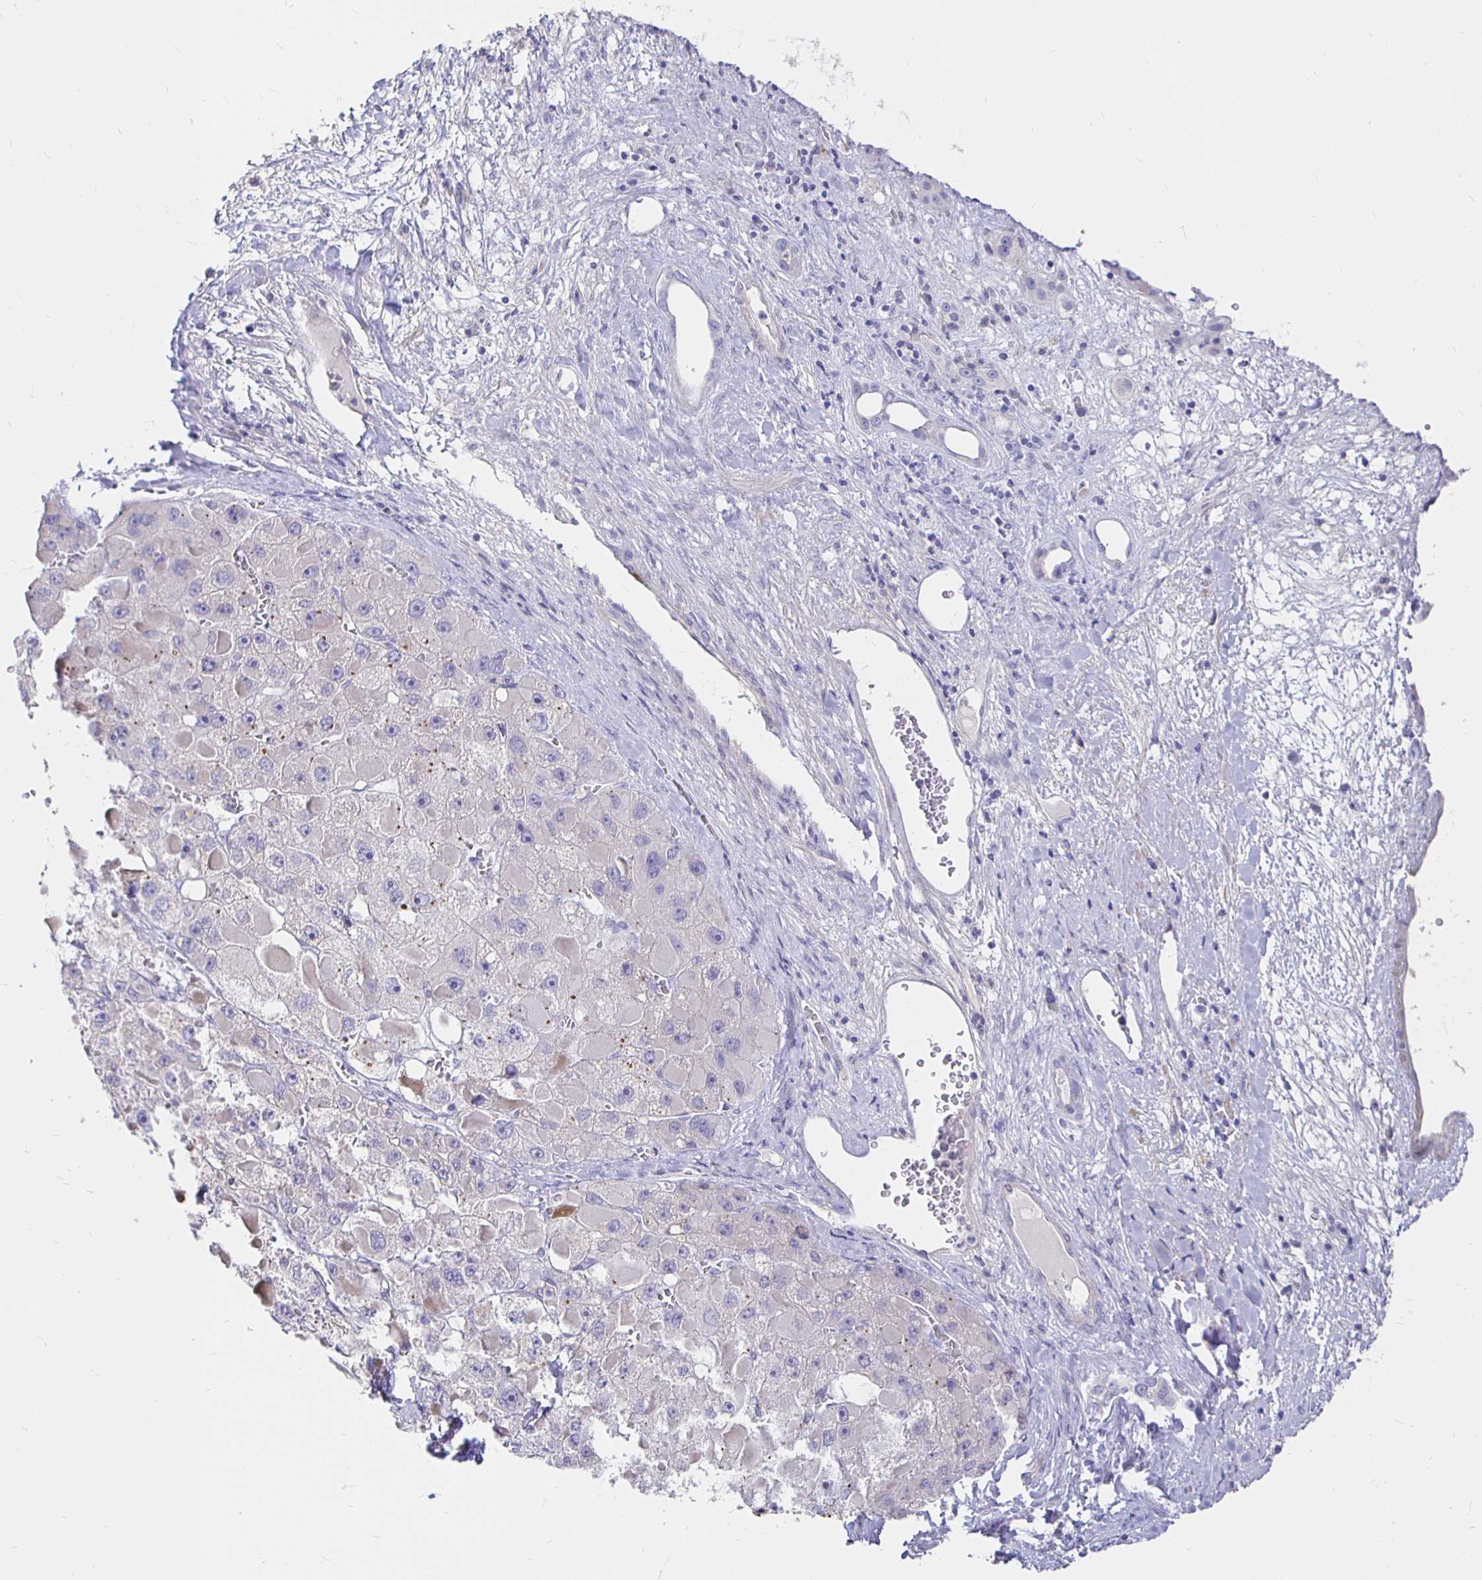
{"staining": {"intensity": "negative", "quantity": "none", "location": "none"}, "tissue": "liver cancer", "cell_type": "Tumor cells", "image_type": "cancer", "snomed": [{"axis": "morphology", "description": "Carcinoma, Hepatocellular, NOS"}, {"axis": "topography", "description": "Liver"}], "caption": "Immunohistochemistry (IHC) micrograph of liver cancer (hepatocellular carcinoma) stained for a protein (brown), which shows no staining in tumor cells.", "gene": "NECAB1", "patient": {"sex": "female", "age": 73}}